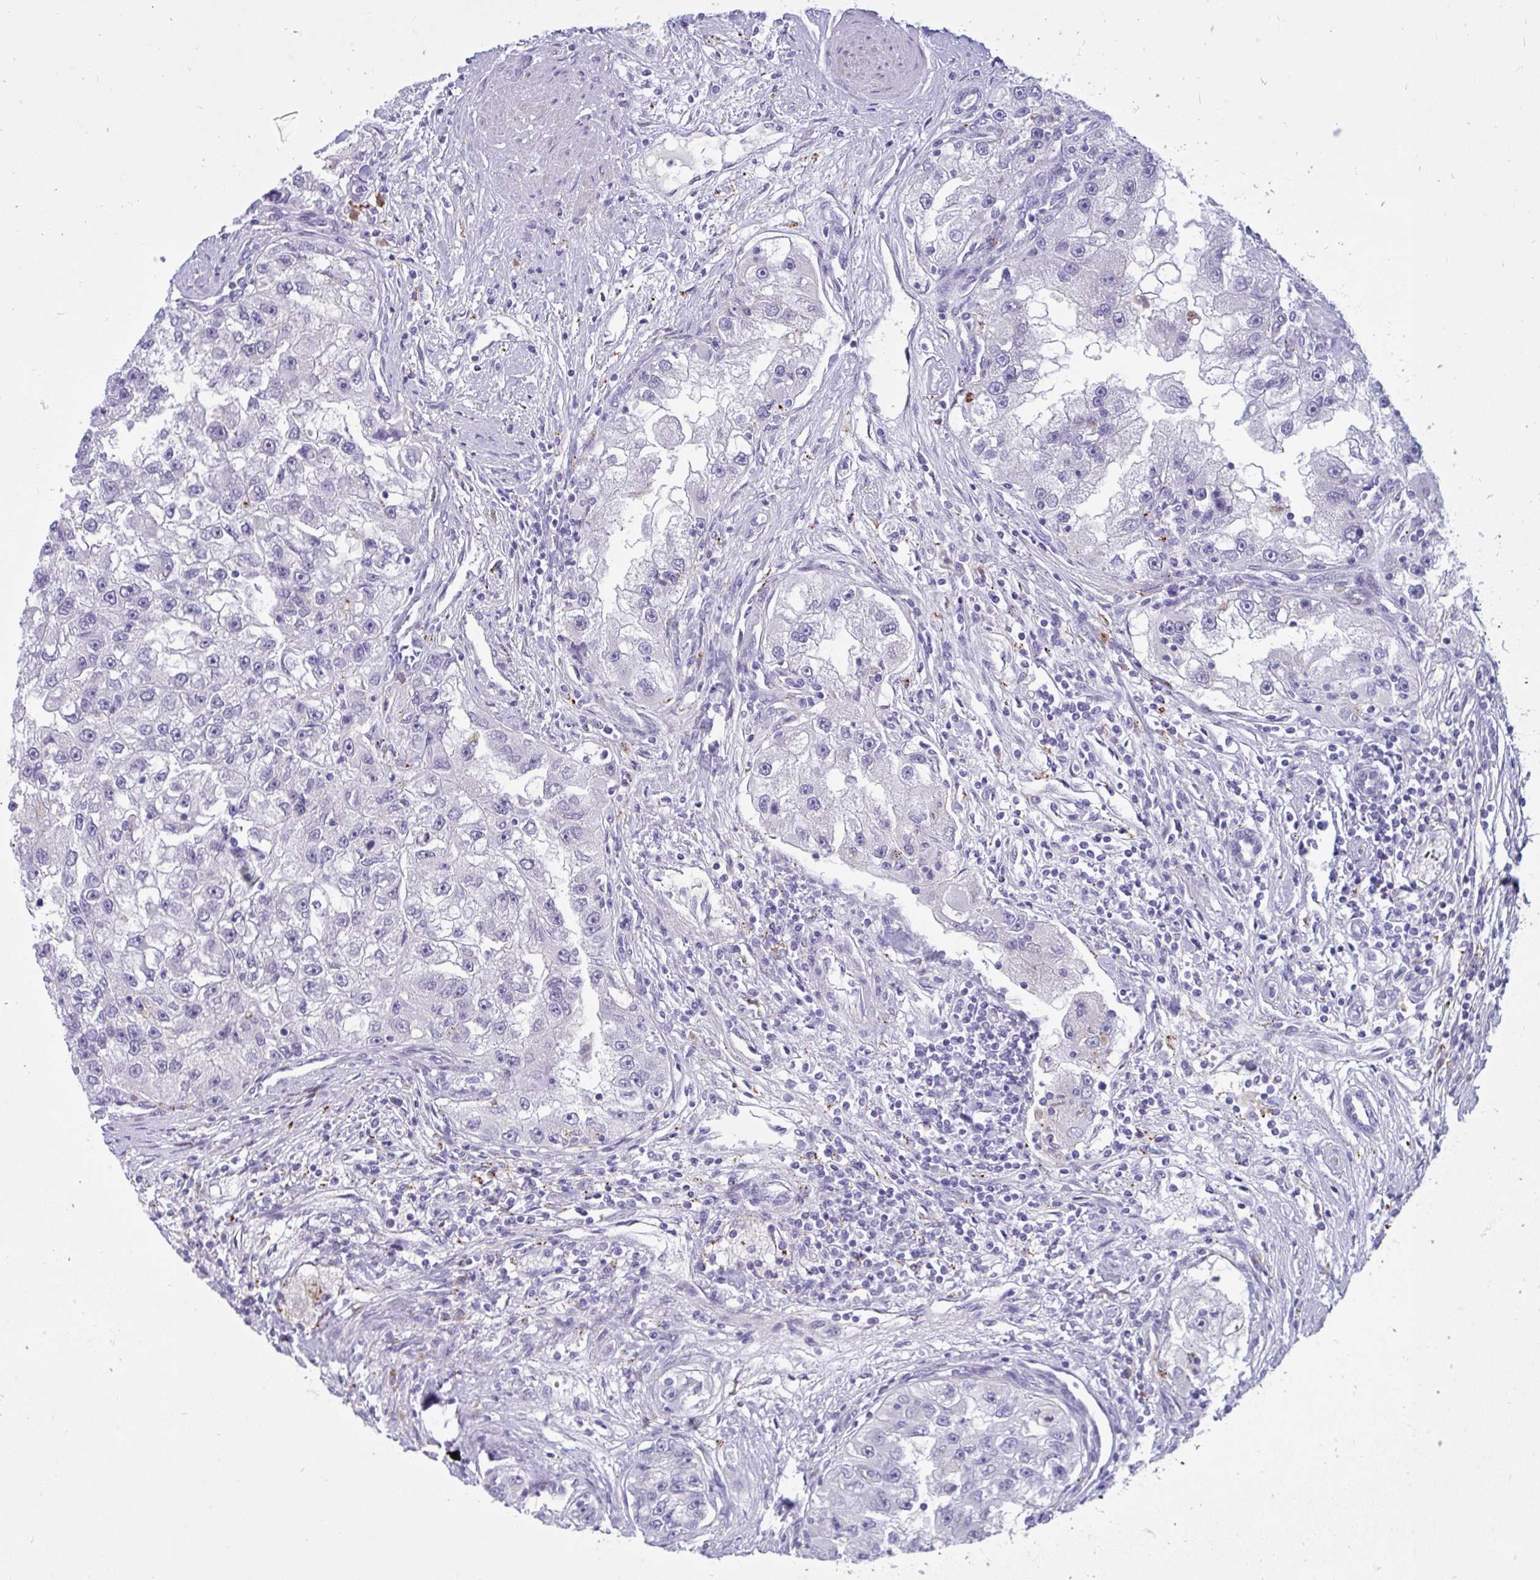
{"staining": {"intensity": "negative", "quantity": "none", "location": "none"}, "tissue": "renal cancer", "cell_type": "Tumor cells", "image_type": "cancer", "snomed": [{"axis": "morphology", "description": "Adenocarcinoma, NOS"}, {"axis": "topography", "description": "Kidney"}], "caption": "DAB immunohistochemical staining of human renal cancer (adenocarcinoma) shows no significant staining in tumor cells. (Brightfield microscopy of DAB immunohistochemistry at high magnification).", "gene": "FAM219B", "patient": {"sex": "male", "age": 63}}